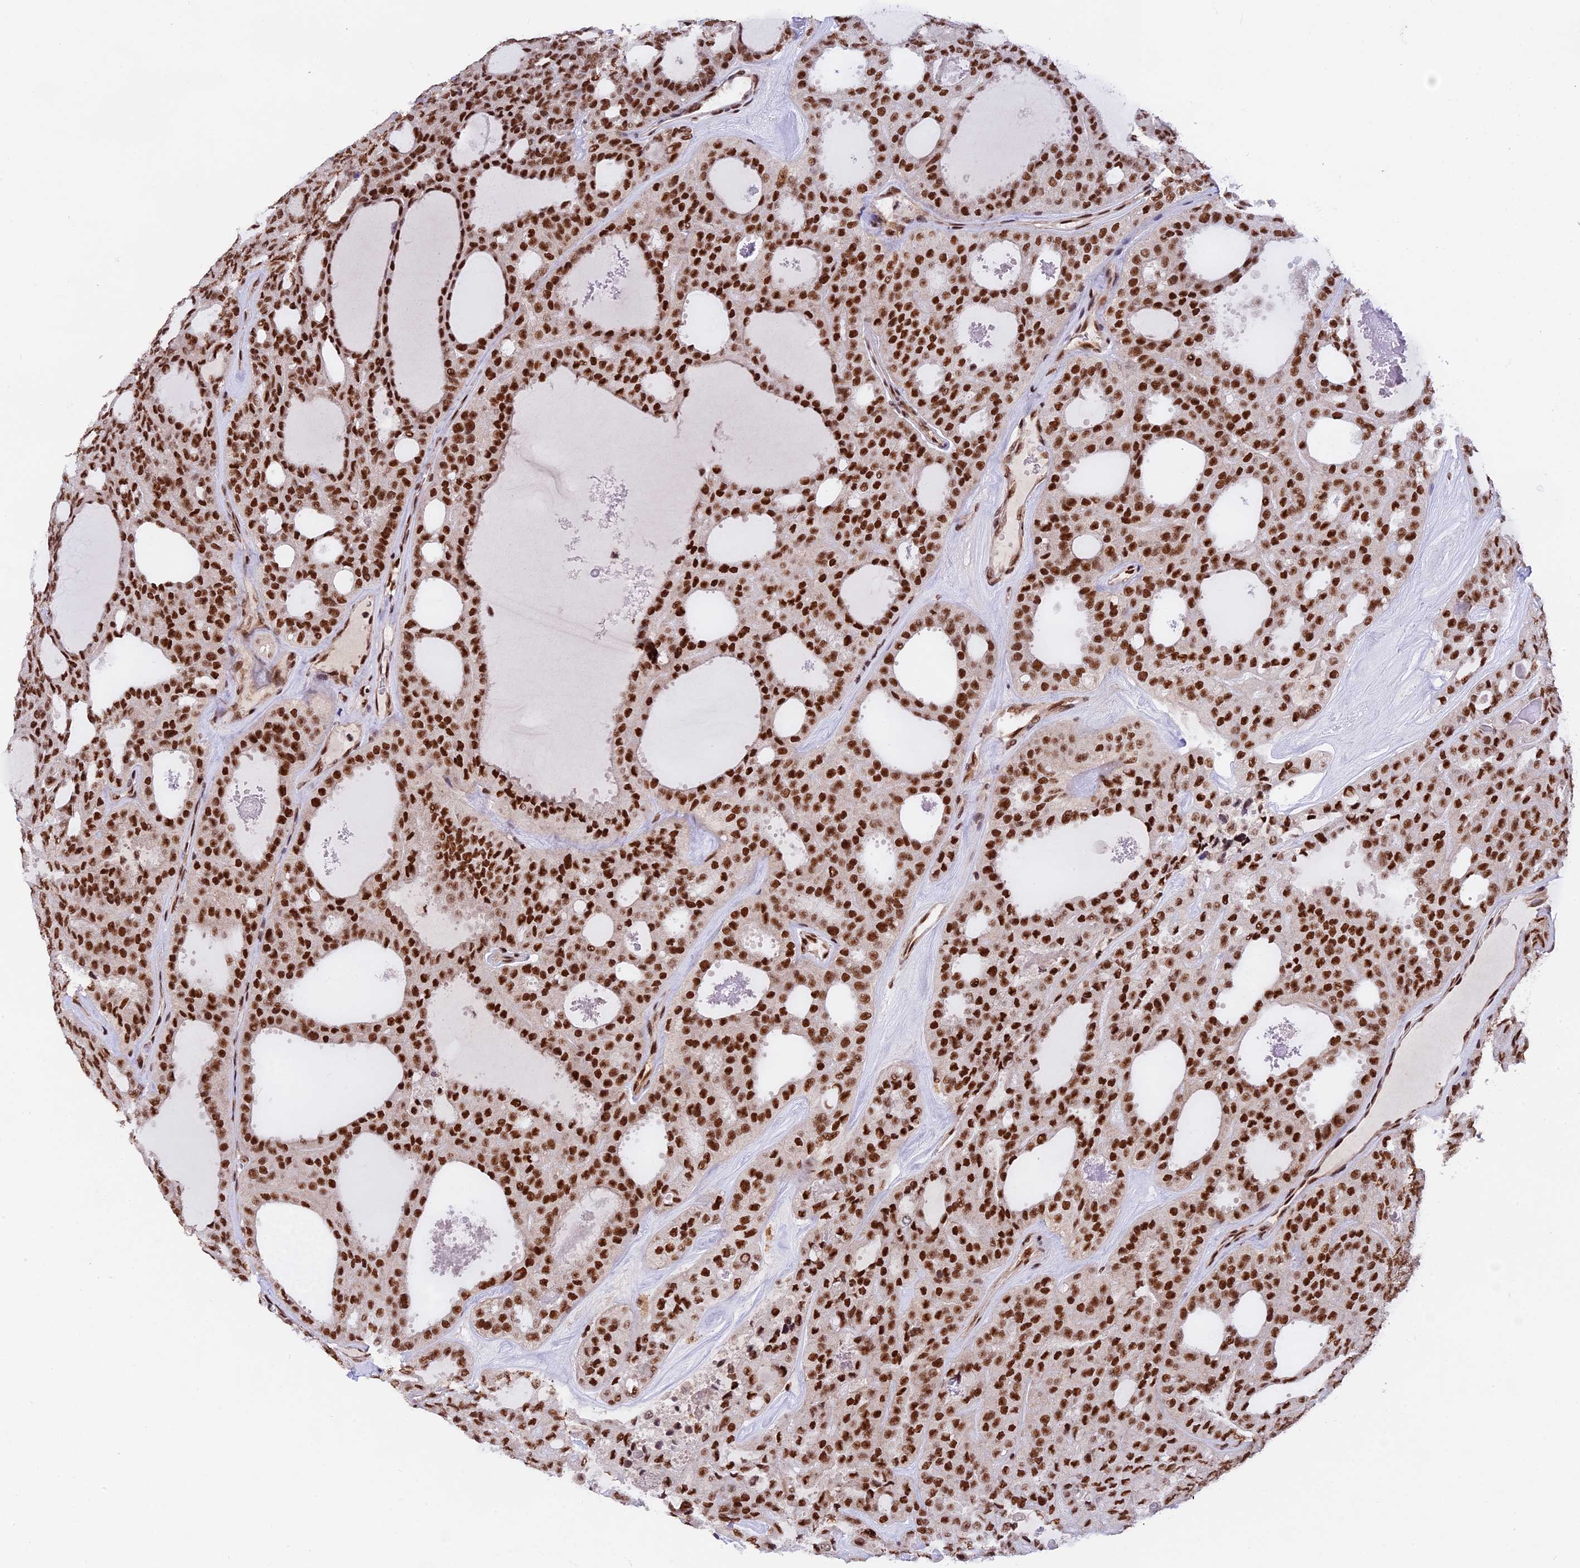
{"staining": {"intensity": "strong", "quantity": ">75%", "location": "nuclear"}, "tissue": "thyroid cancer", "cell_type": "Tumor cells", "image_type": "cancer", "snomed": [{"axis": "morphology", "description": "Follicular adenoma carcinoma, NOS"}, {"axis": "topography", "description": "Thyroid gland"}], "caption": "Immunohistochemistry (IHC) photomicrograph of human thyroid cancer stained for a protein (brown), which demonstrates high levels of strong nuclear expression in about >75% of tumor cells.", "gene": "RAMAC", "patient": {"sex": "male", "age": 75}}